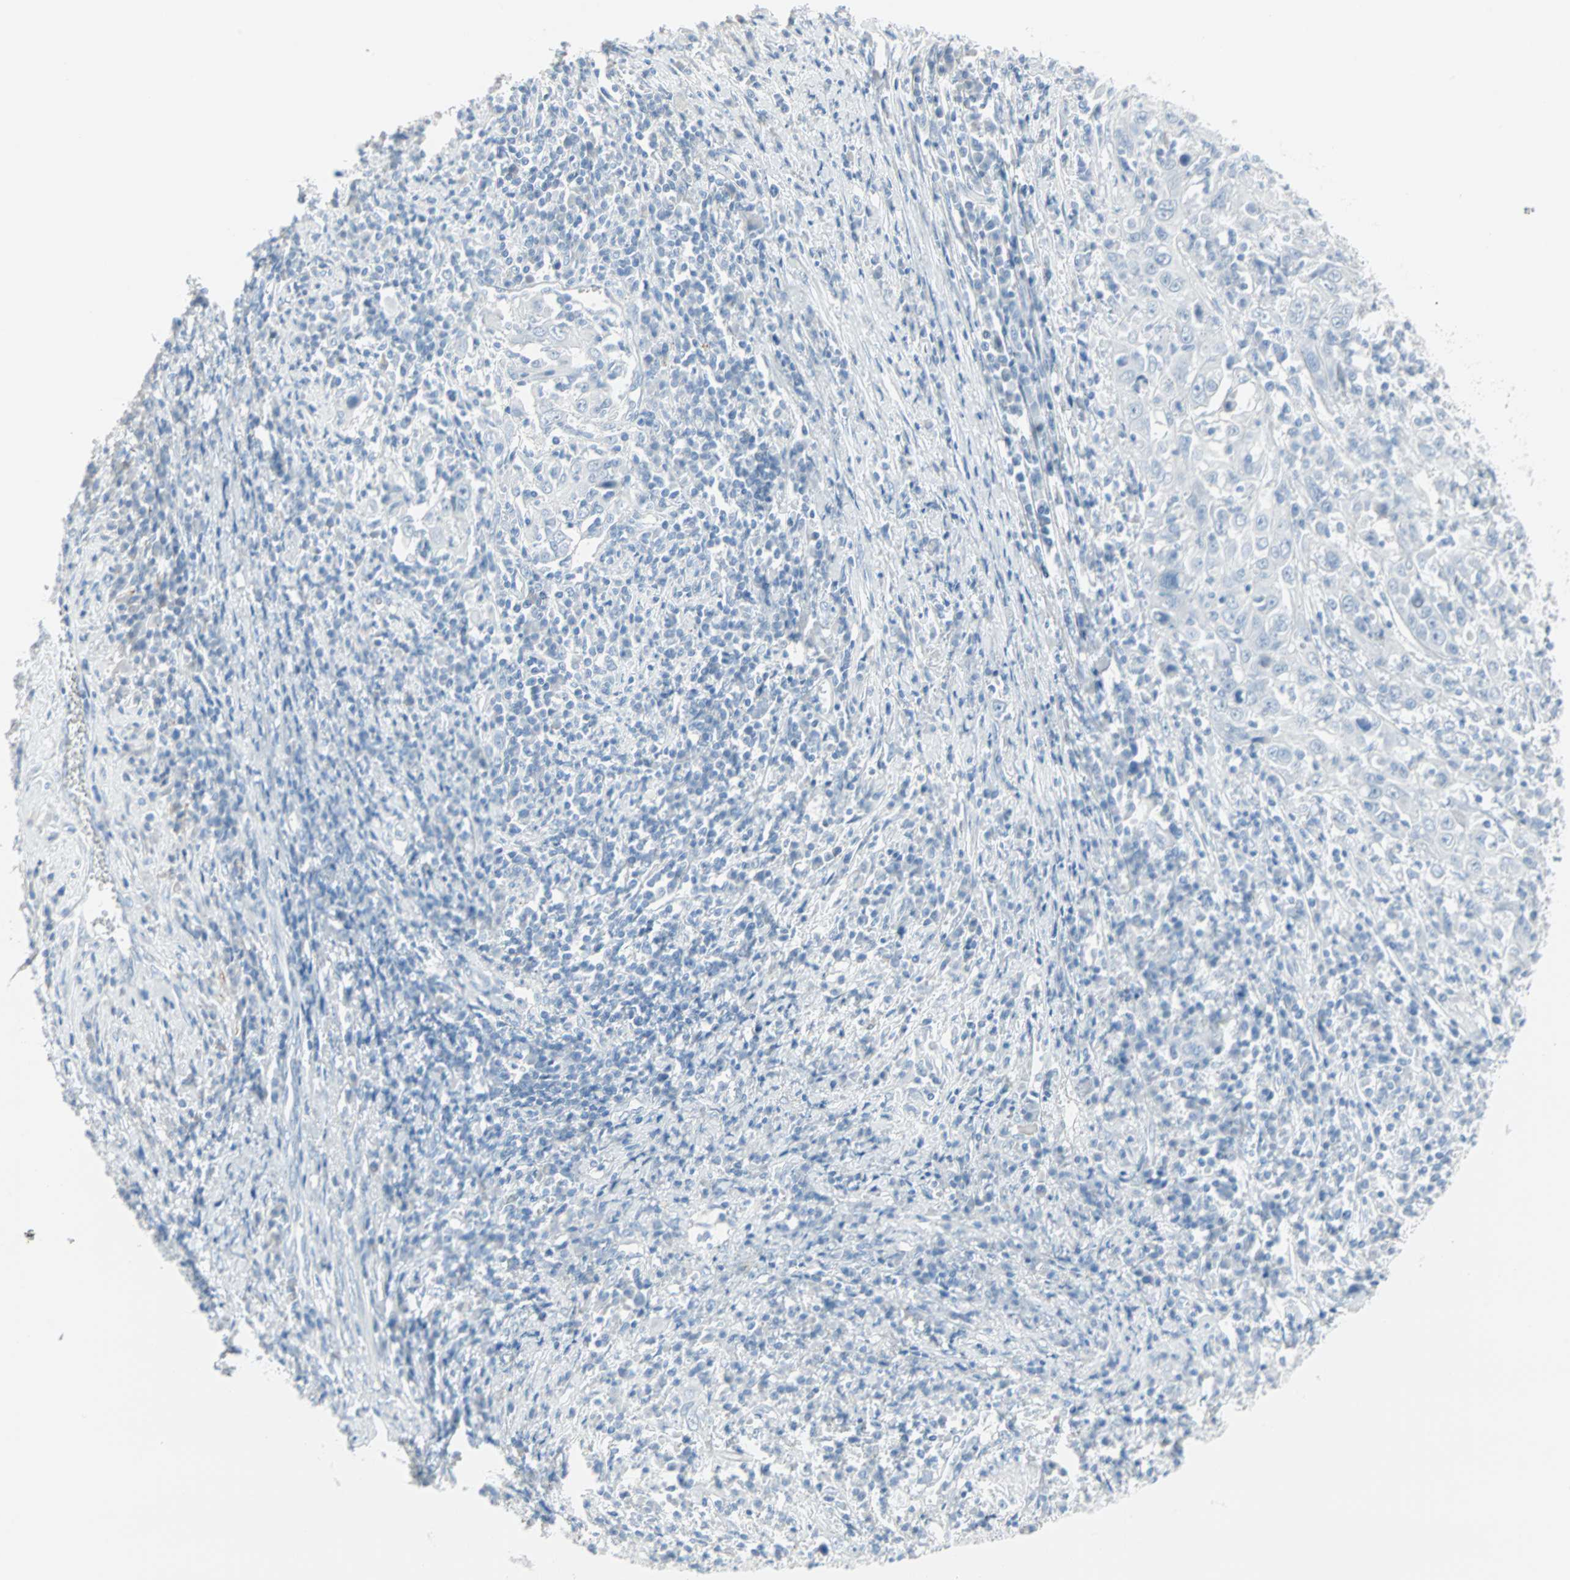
{"staining": {"intensity": "negative", "quantity": "none", "location": "none"}, "tissue": "cervical cancer", "cell_type": "Tumor cells", "image_type": "cancer", "snomed": [{"axis": "morphology", "description": "Squamous cell carcinoma, NOS"}, {"axis": "topography", "description": "Cervix"}], "caption": "This image is of cervical cancer stained with IHC to label a protein in brown with the nuclei are counter-stained blue. There is no positivity in tumor cells. (Stains: DAB (3,3'-diaminobenzidine) immunohistochemistry (IHC) with hematoxylin counter stain, Microscopy: brightfield microscopy at high magnification).", "gene": "STX1A", "patient": {"sex": "female", "age": 46}}